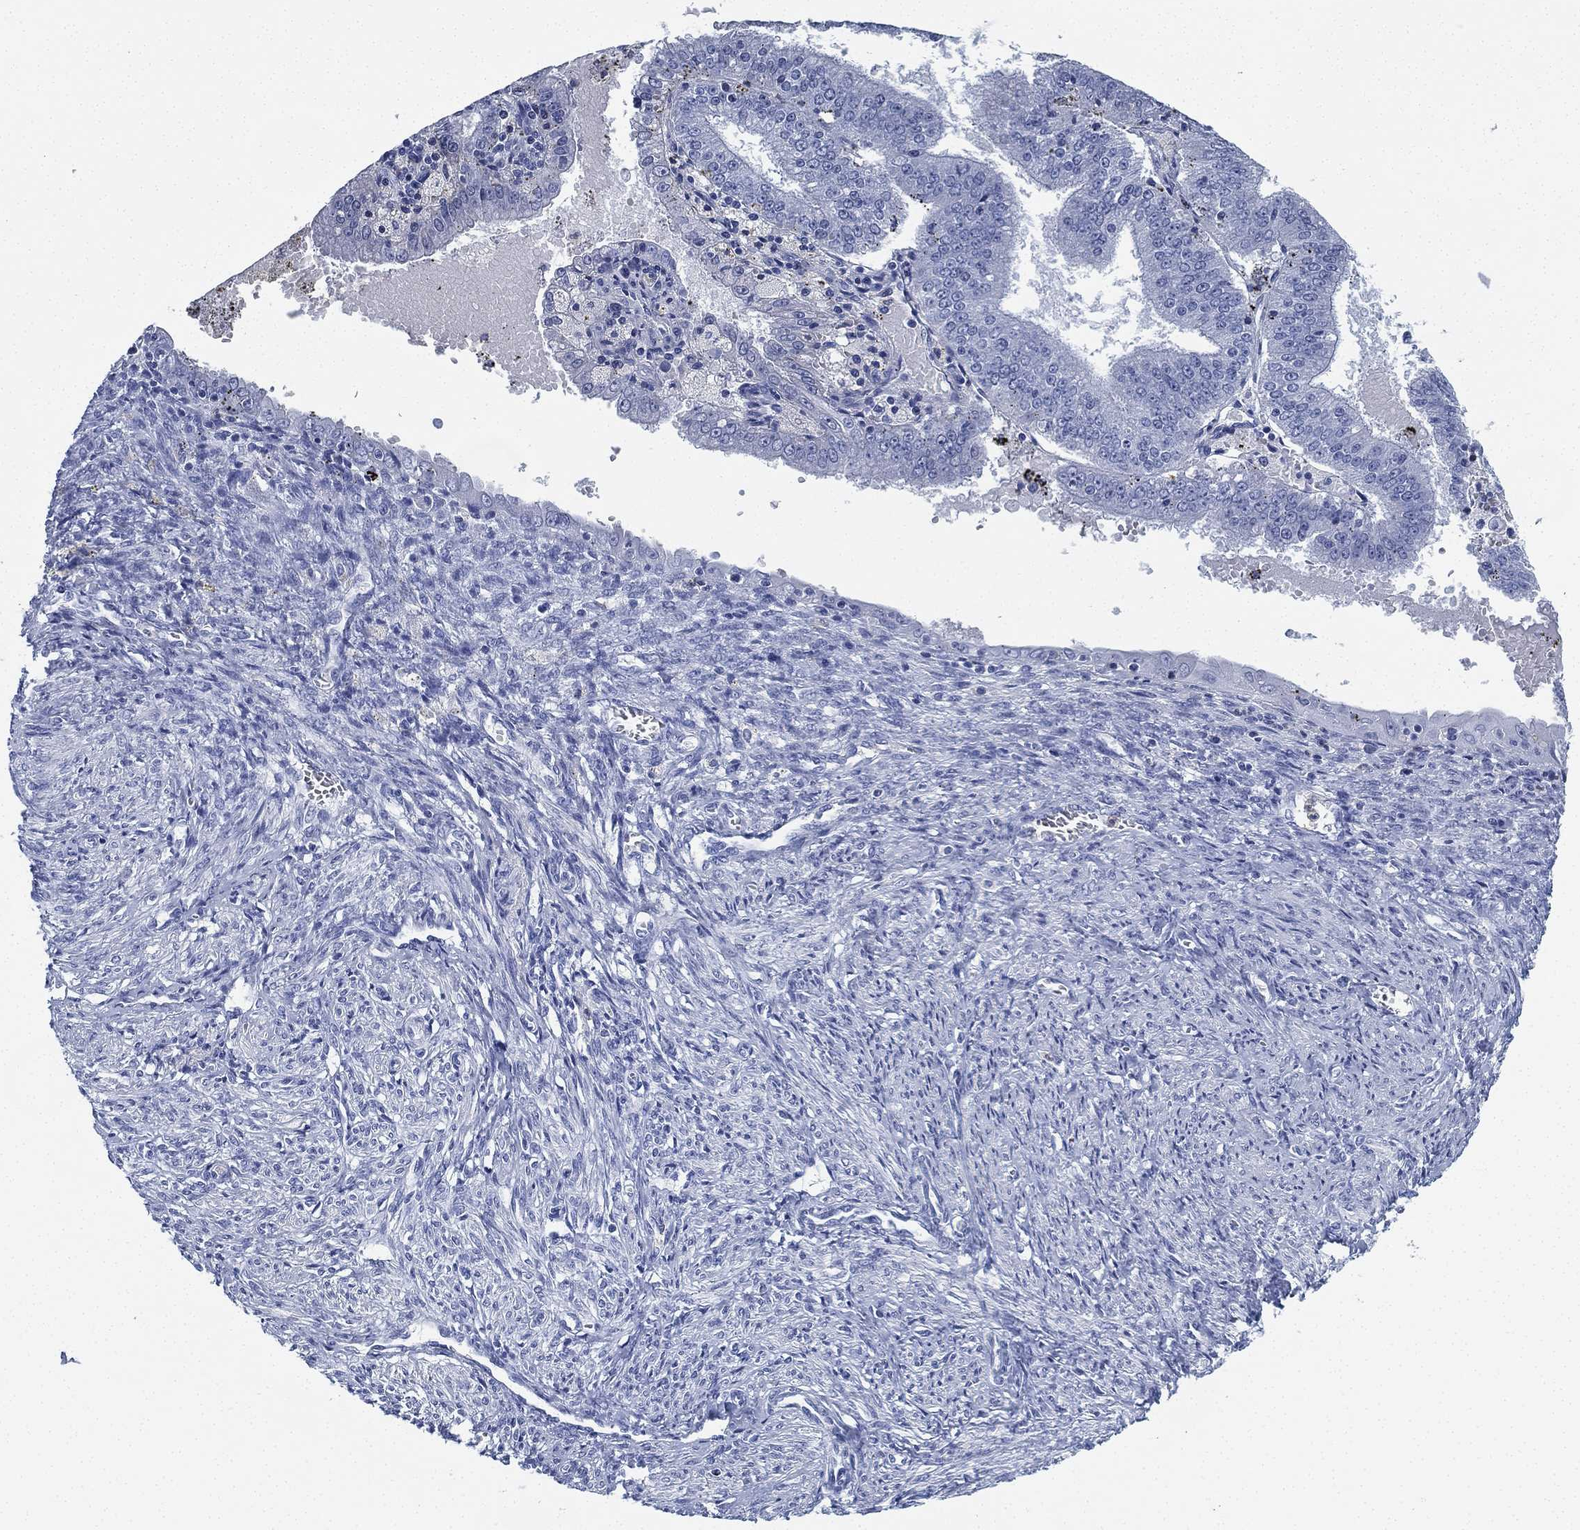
{"staining": {"intensity": "negative", "quantity": "none", "location": "none"}, "tissue": "endometrial cancer", "cell_type": "Tumor cells", "image_type": "cancer", "snomed": [{"axis": "morphology", "description": "Adenocarcinoma, NOS"}, {"axis": "topography", "description": "Endometrium"}], "caption": "Human endometrial cancer stained for a protein using IHC displays no positivity in tumor cells.", "gene": "DEFB121", "patient": {"sex": "female", "age": 66}}